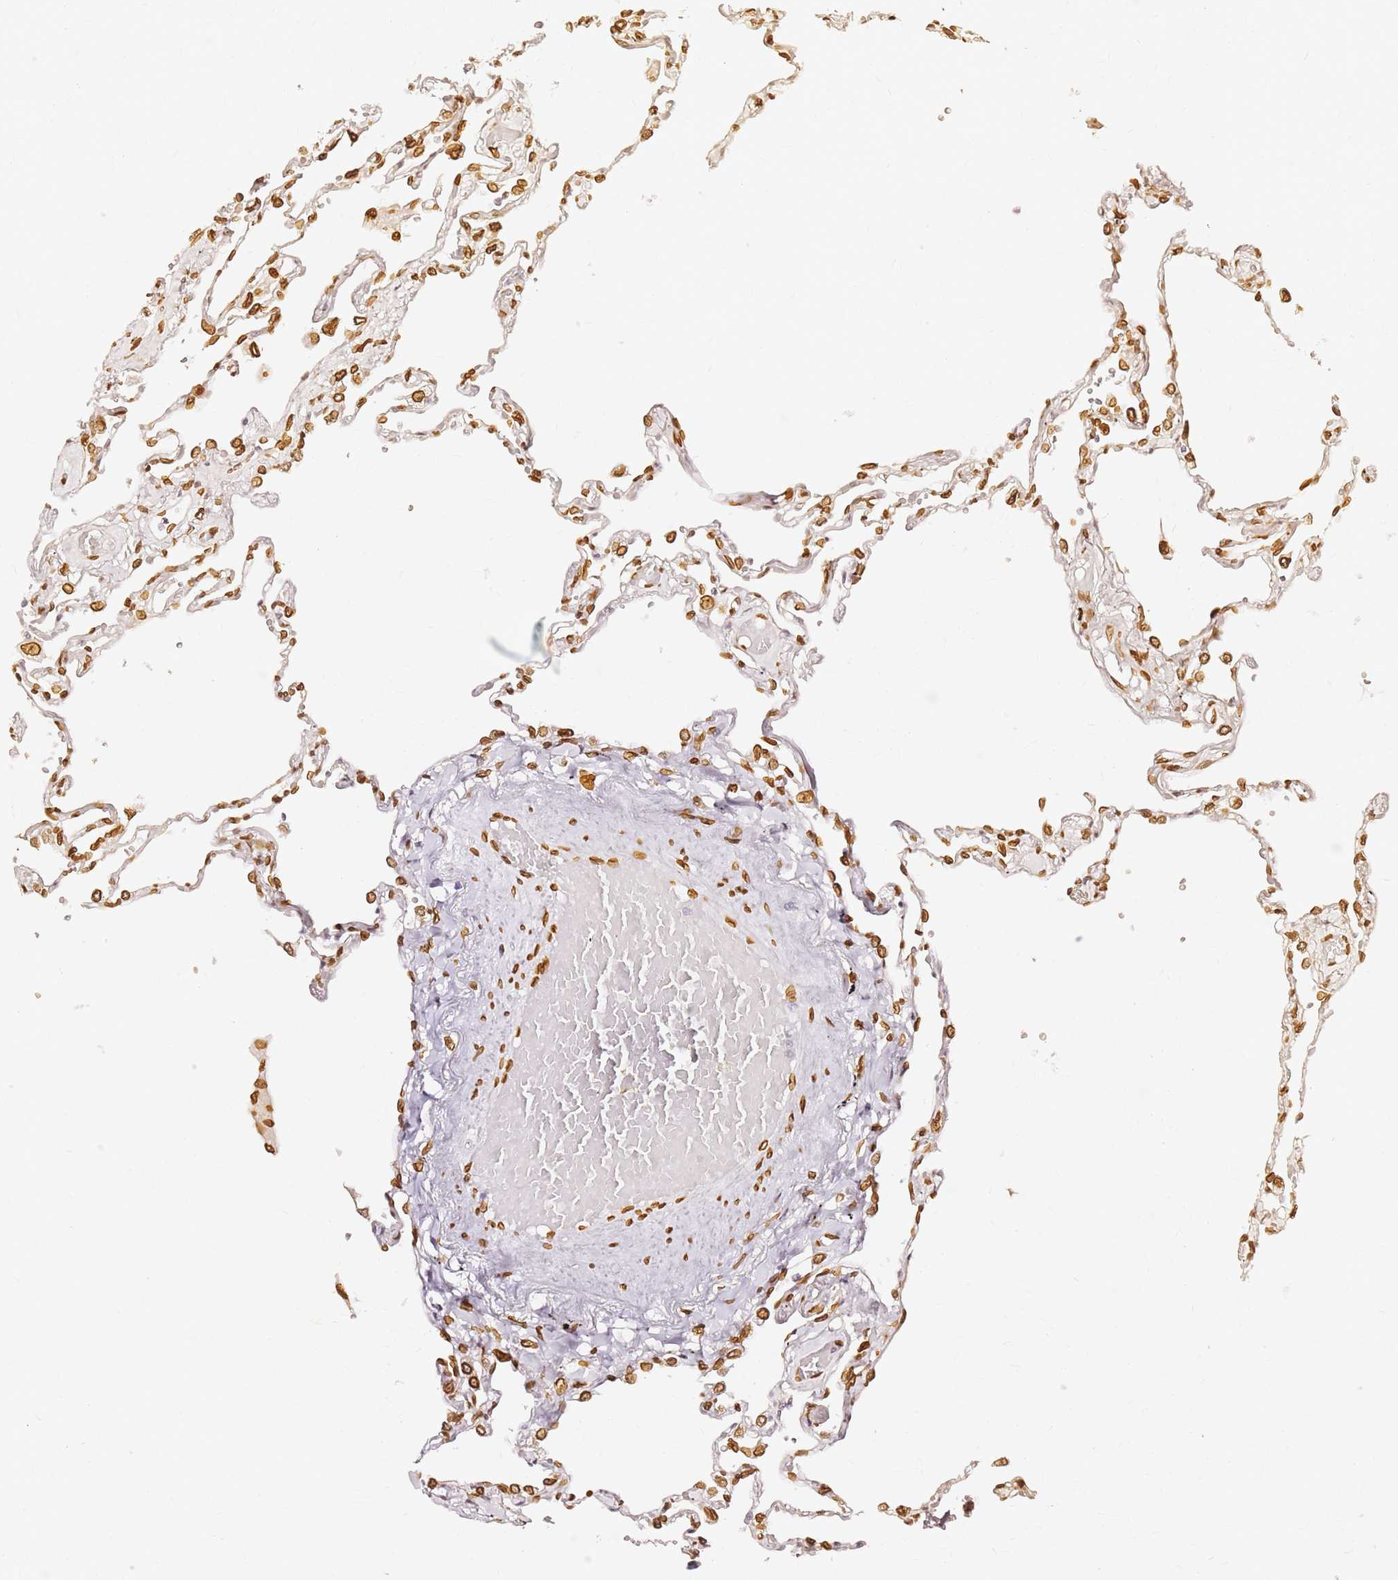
{"staining": {"intensity": "moderate", "quantity": ">75%", "location": "cytoplasmic/membranous,nuclear"}, "tissue": "lung", "cell_type": "Alveolar cells", "image_type": "normal", "snomed": [{"axis": "morphology", "description": "Normal tissue, NOS"}, {"axis": "topography", "description": "Lung"}], "caption": "Protein staining of benign lung demonstrates moderate cytoplasmic/membranous,nuclear expression in about >75% of alveolar cells.", "gene": "C6orf141", "patient": {"sex": "female", "age": 67}}